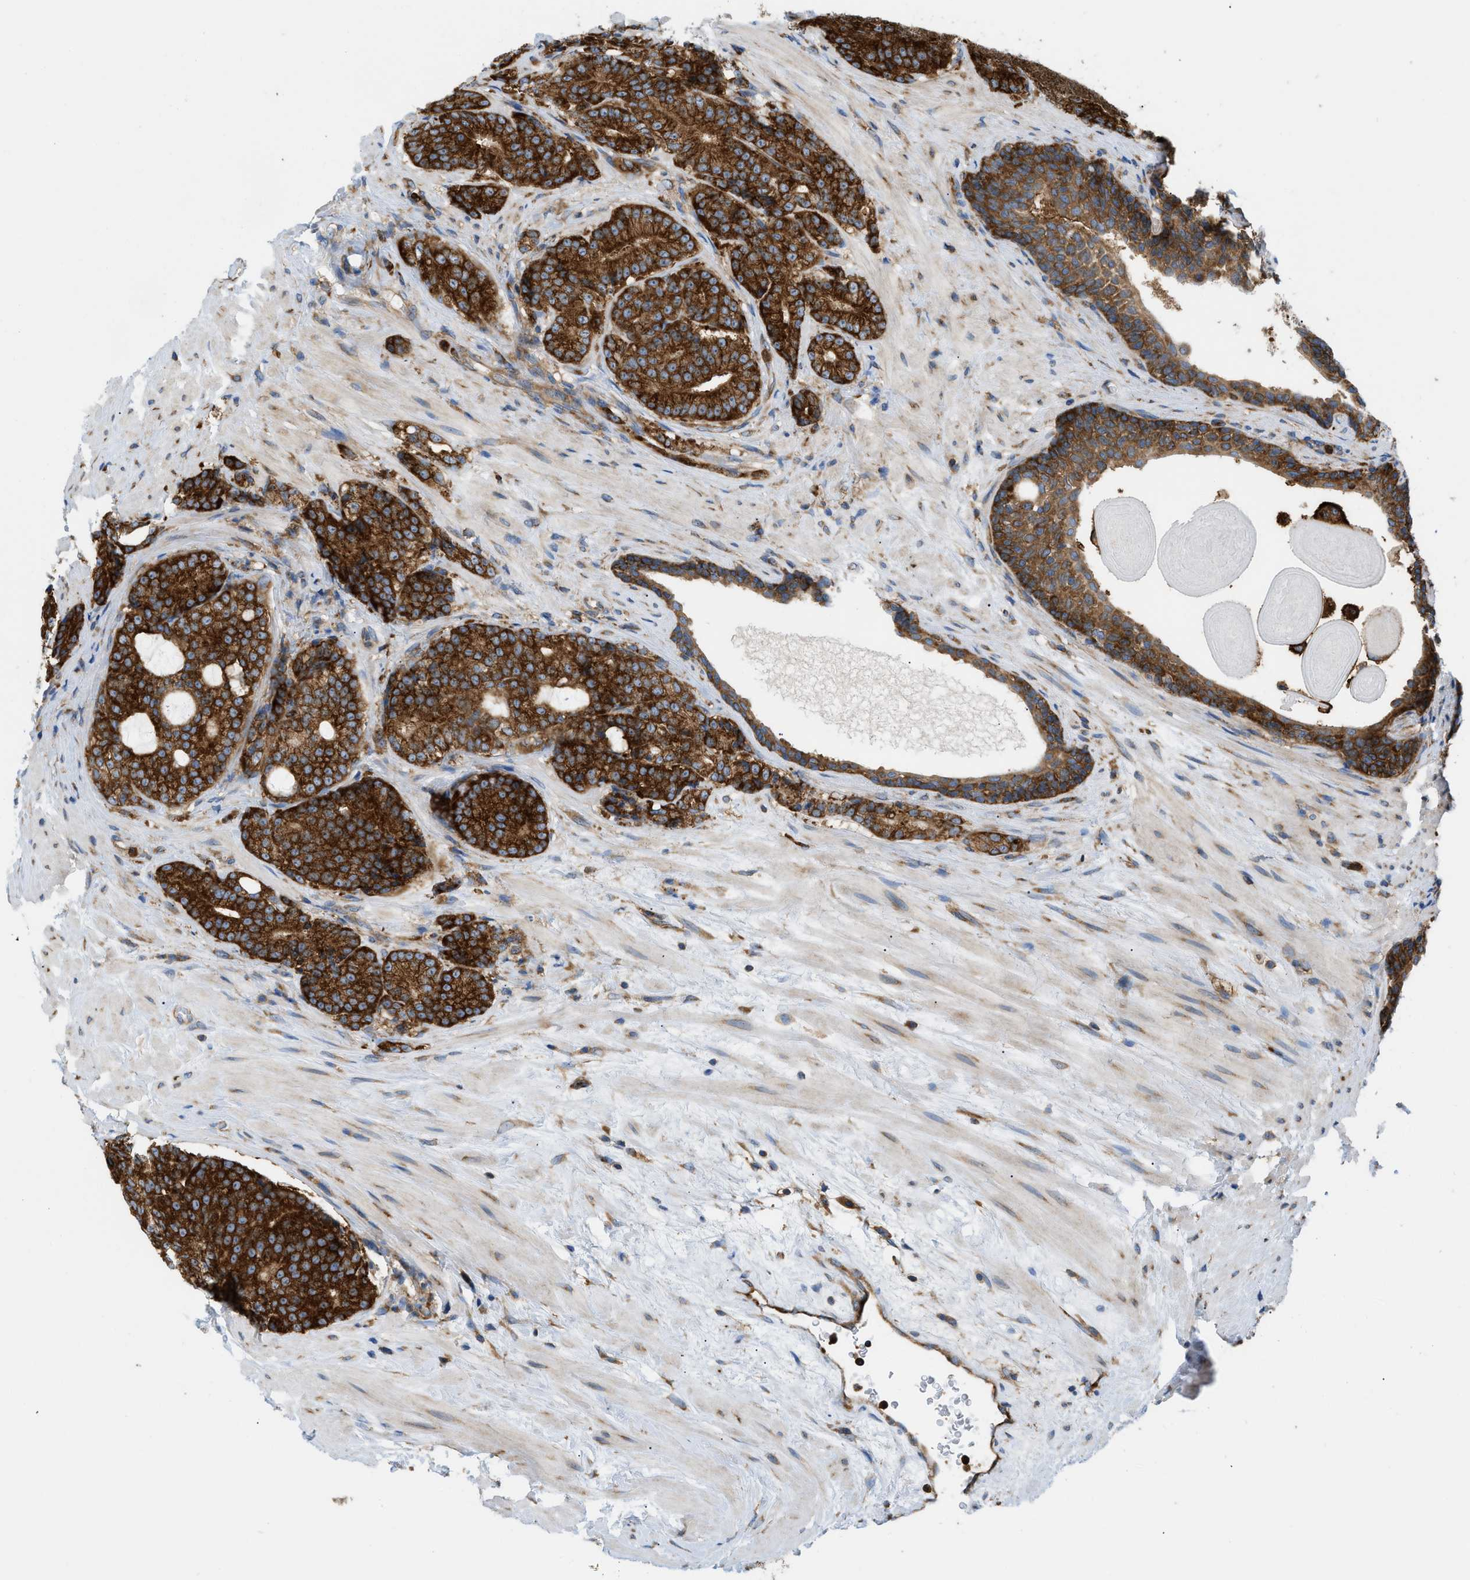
{"staining": {"intensity": "strong", "quantity": ">75%", "location": "cytoplasmic/membranous"}, "tissue": "prostate cancer", "cell_type": "Tumor cells", "image_type": "cancer", "snomed": [{"axis": "morphology", "description": "Adenocarcinoma, High grade"}, {"axis": "topography", "description": "Prostate"}], "caption": "This photomicrograph reveals immunohistochemistry staining of prostate cancer, with high strong cytoplasmic/membranous staining in about >75% of tumor cells.", "gene": "GPAT4", "patient": {"sex": "male", "age": 61}}